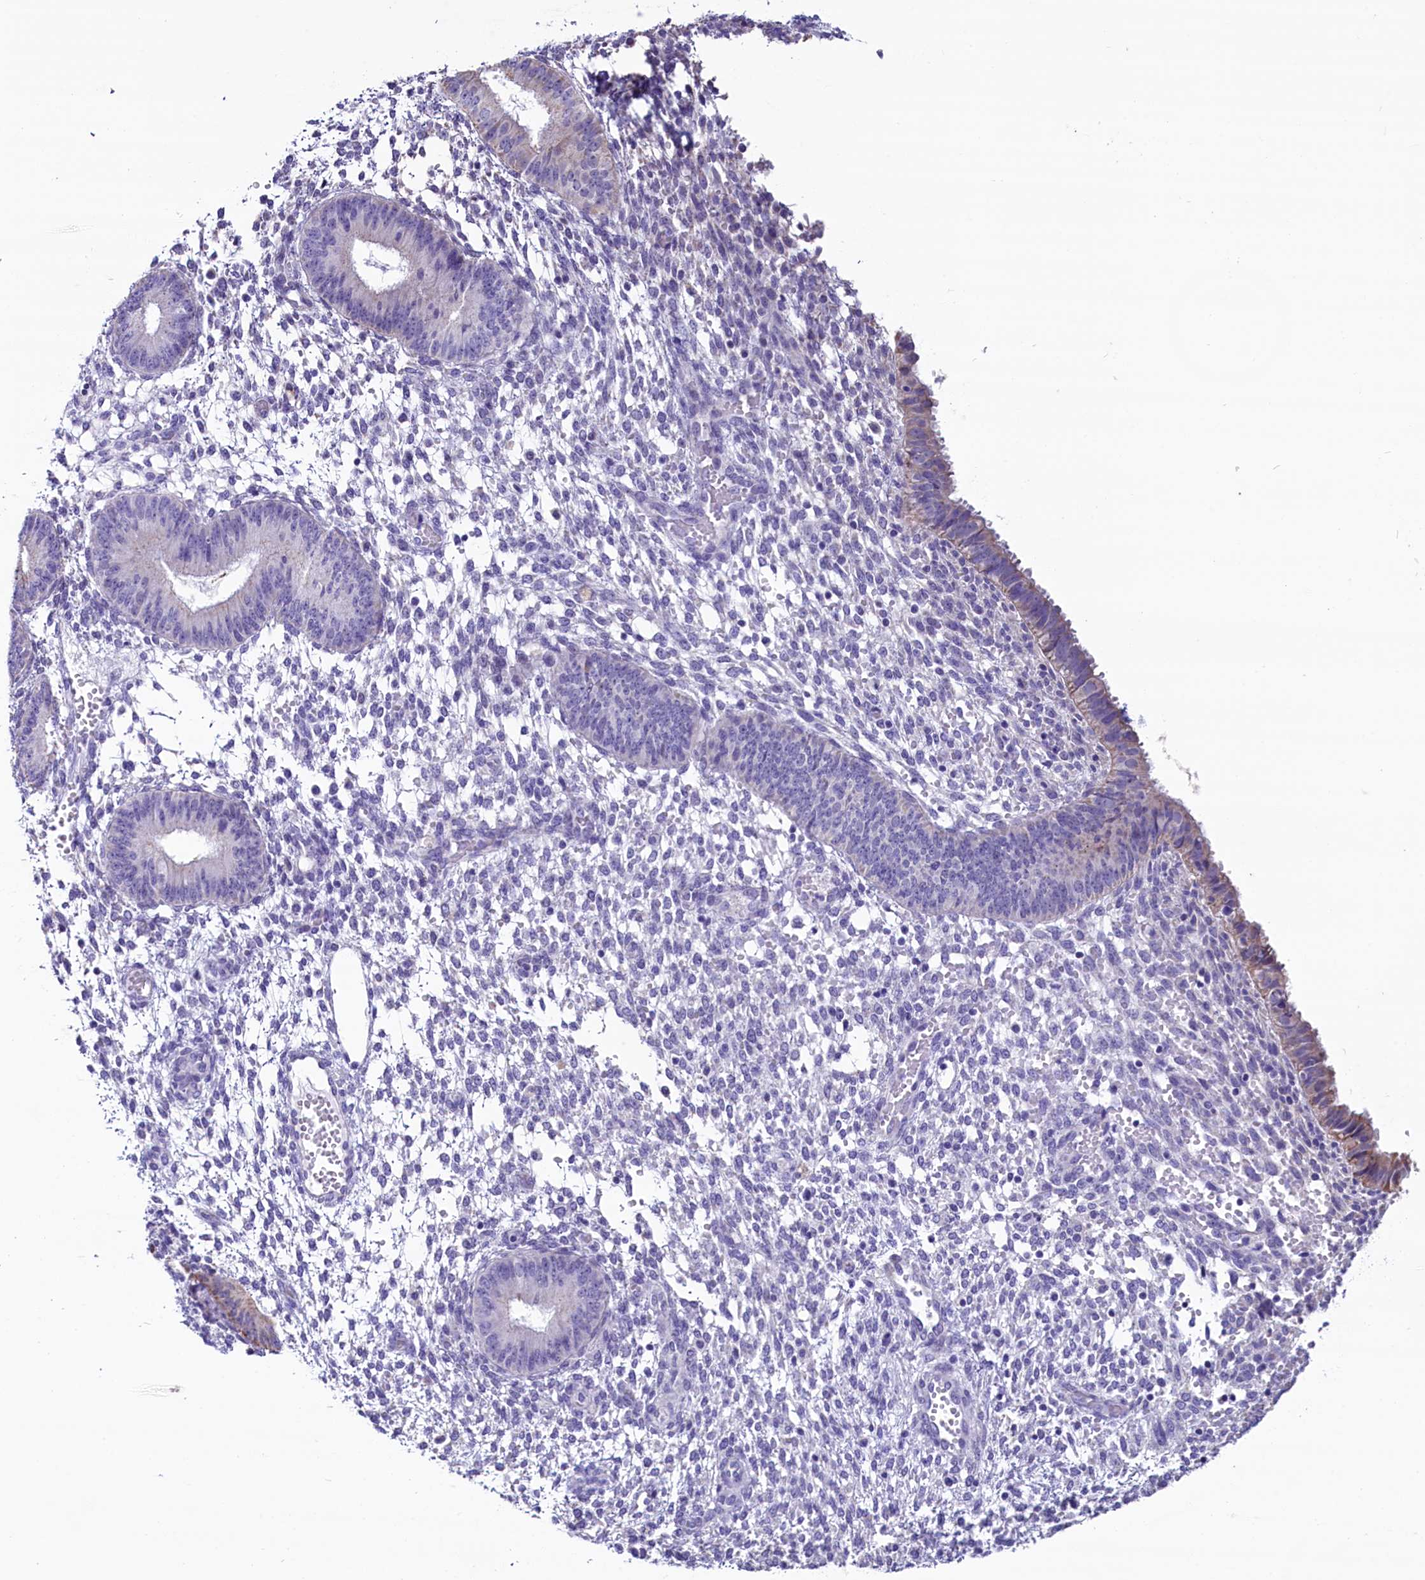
{"staining": {"intensity": "negative", "quantity": "none", "location": "none"}, "tissue": "endometrium", "cell_type": "Cells in endometrial stroma", "image_type": "normal", "snomed": [{"axis": "morphology", "description": "Normal tissue, NOS"}, {"axis": "topography", "description": "Endometrium"}], "caption": "DAB (3,3'-diaminobenzidine) immunohistochemical staining of unremarkable human endometrium shows no significant expression in cells in endometrial stroma.", "gene": "SCD5", "patient": {"sex": "female", "age": 49}}